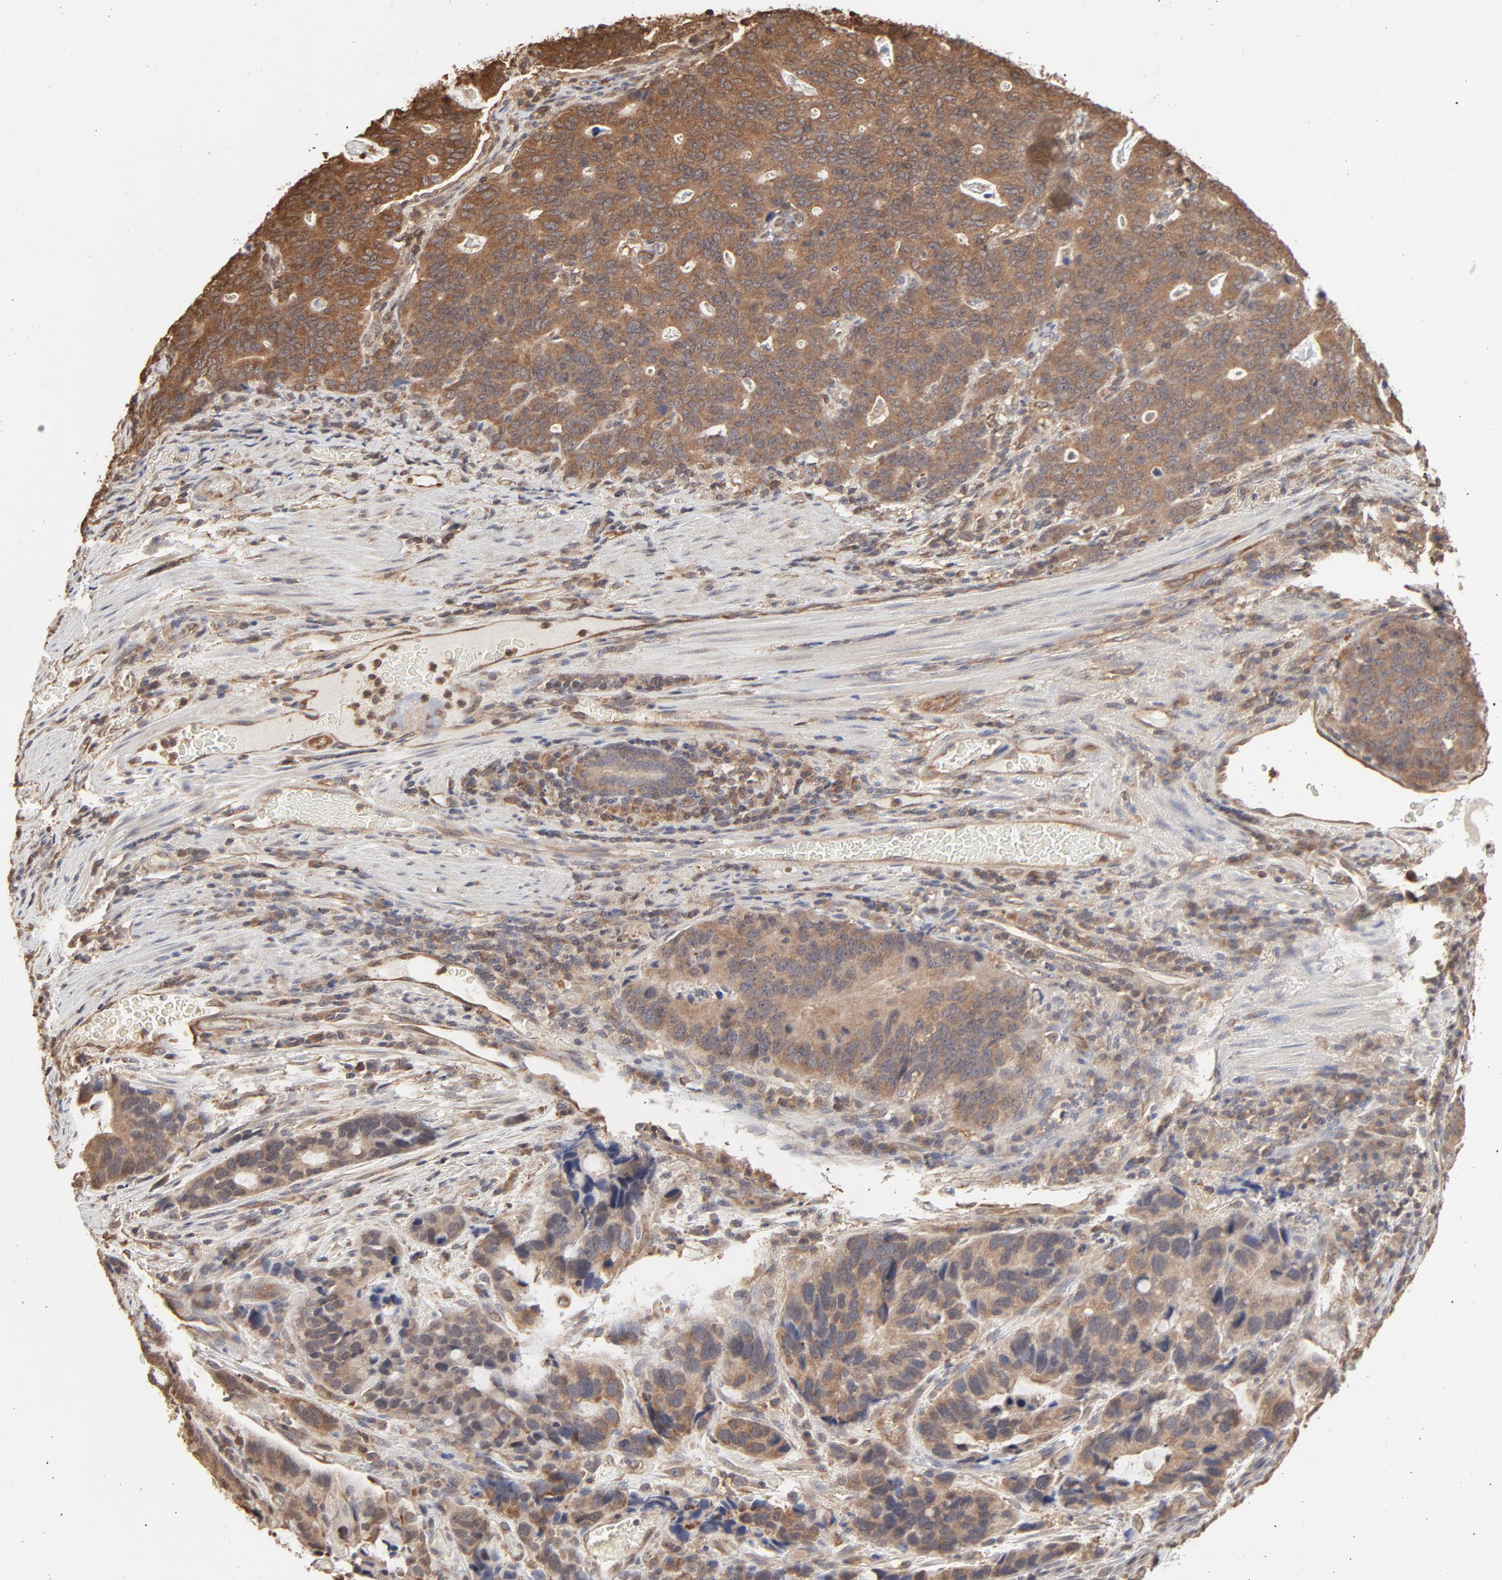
{"staining": {"intensity": "moderate", "quantity": ">75%", "location": "cytoplasmic/membranous"}, "tissue": "stomach cancer", "cell_type": "Tumor cells", "image_type": "cancer", "snomed": [{"axis": "morphology", "description": "Adenocarcinoma, NOS"}, {"axis": "topography", "description": "Esophagus"}, {"axis": "topography", "description": "Stomach"}], "caption": "Protein expression analysis of human stomach cancer (adenocarcinoma) reveals moderate cytoplasmic/membranous positivity in approximately >75% of tumor cells. (Stains: DAB (3,3'-diaminobenzidine) in brown, nuclei in blue, Microscopy: brightfield microscopy at high magnification).", "gene": "PPP2CA", "patient": {"sex": "male", "age": 74}}